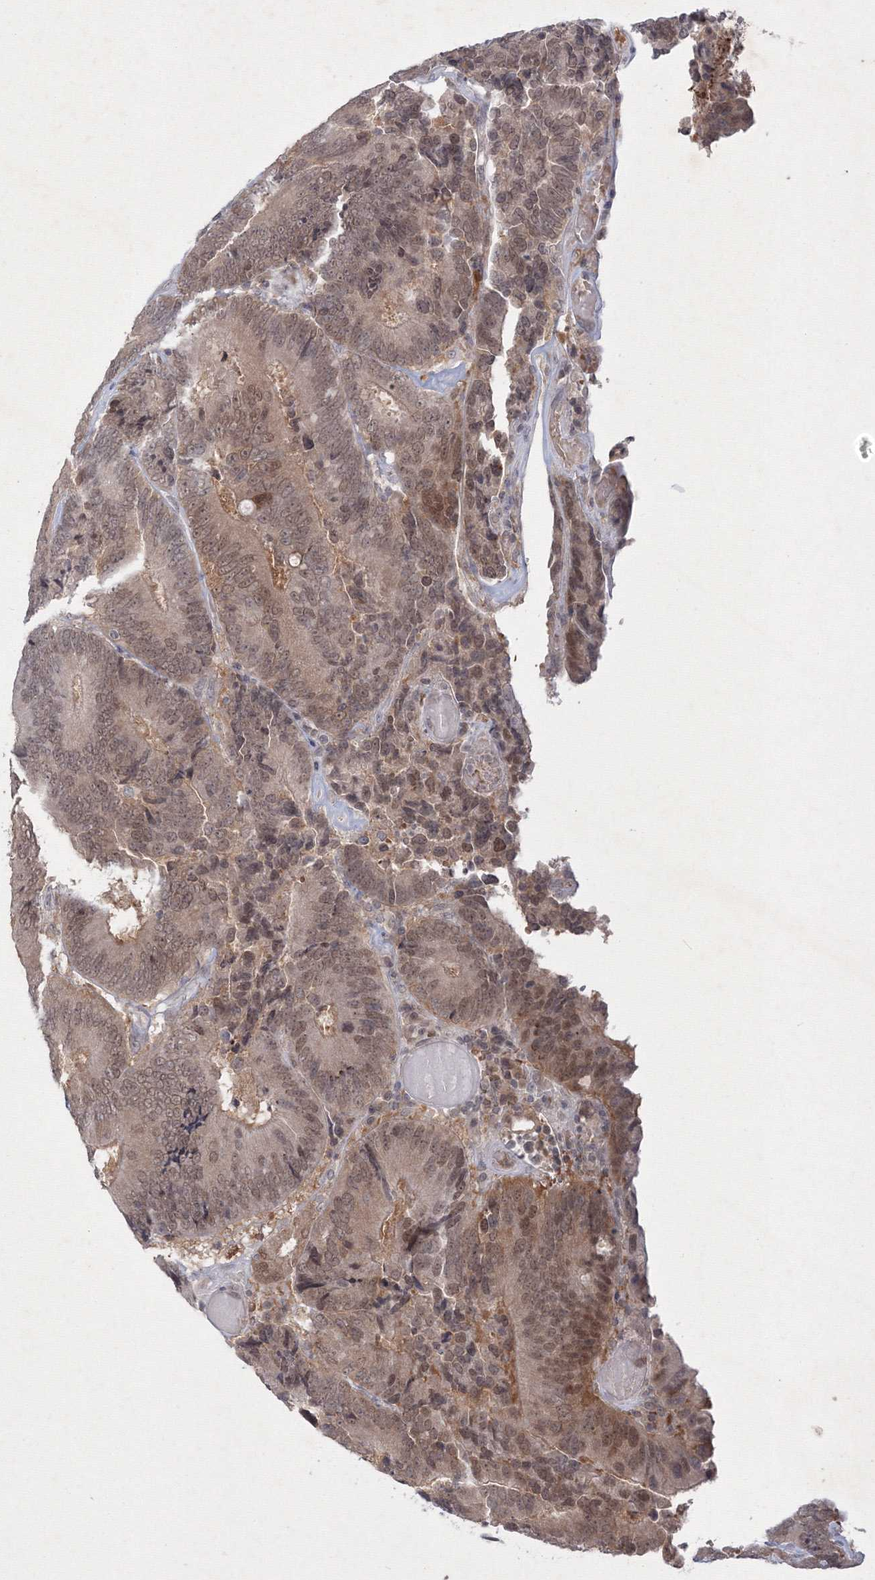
{"staining": {"intensity": "moderate", "quantity": ">75%", "location": "cytoplasmic/membranous,nuclear"}, "tissue": "colorectal cancer", "cell_type": "Tumor cells", "image_type": "cancer", "snomed": [{"axis": "morphology", "description": "Adenocarcinoma, NOS"}, {"axis": "topography", "description": "Colon"}], "caption": "The immunohistochemical stain highlights moderate cytoplasmic/membranous and nuclear expression in tumor cells of colorectal cancer tissue.", "gene": "NXPE3", "patient": {"sex": "female", "age": 78}}